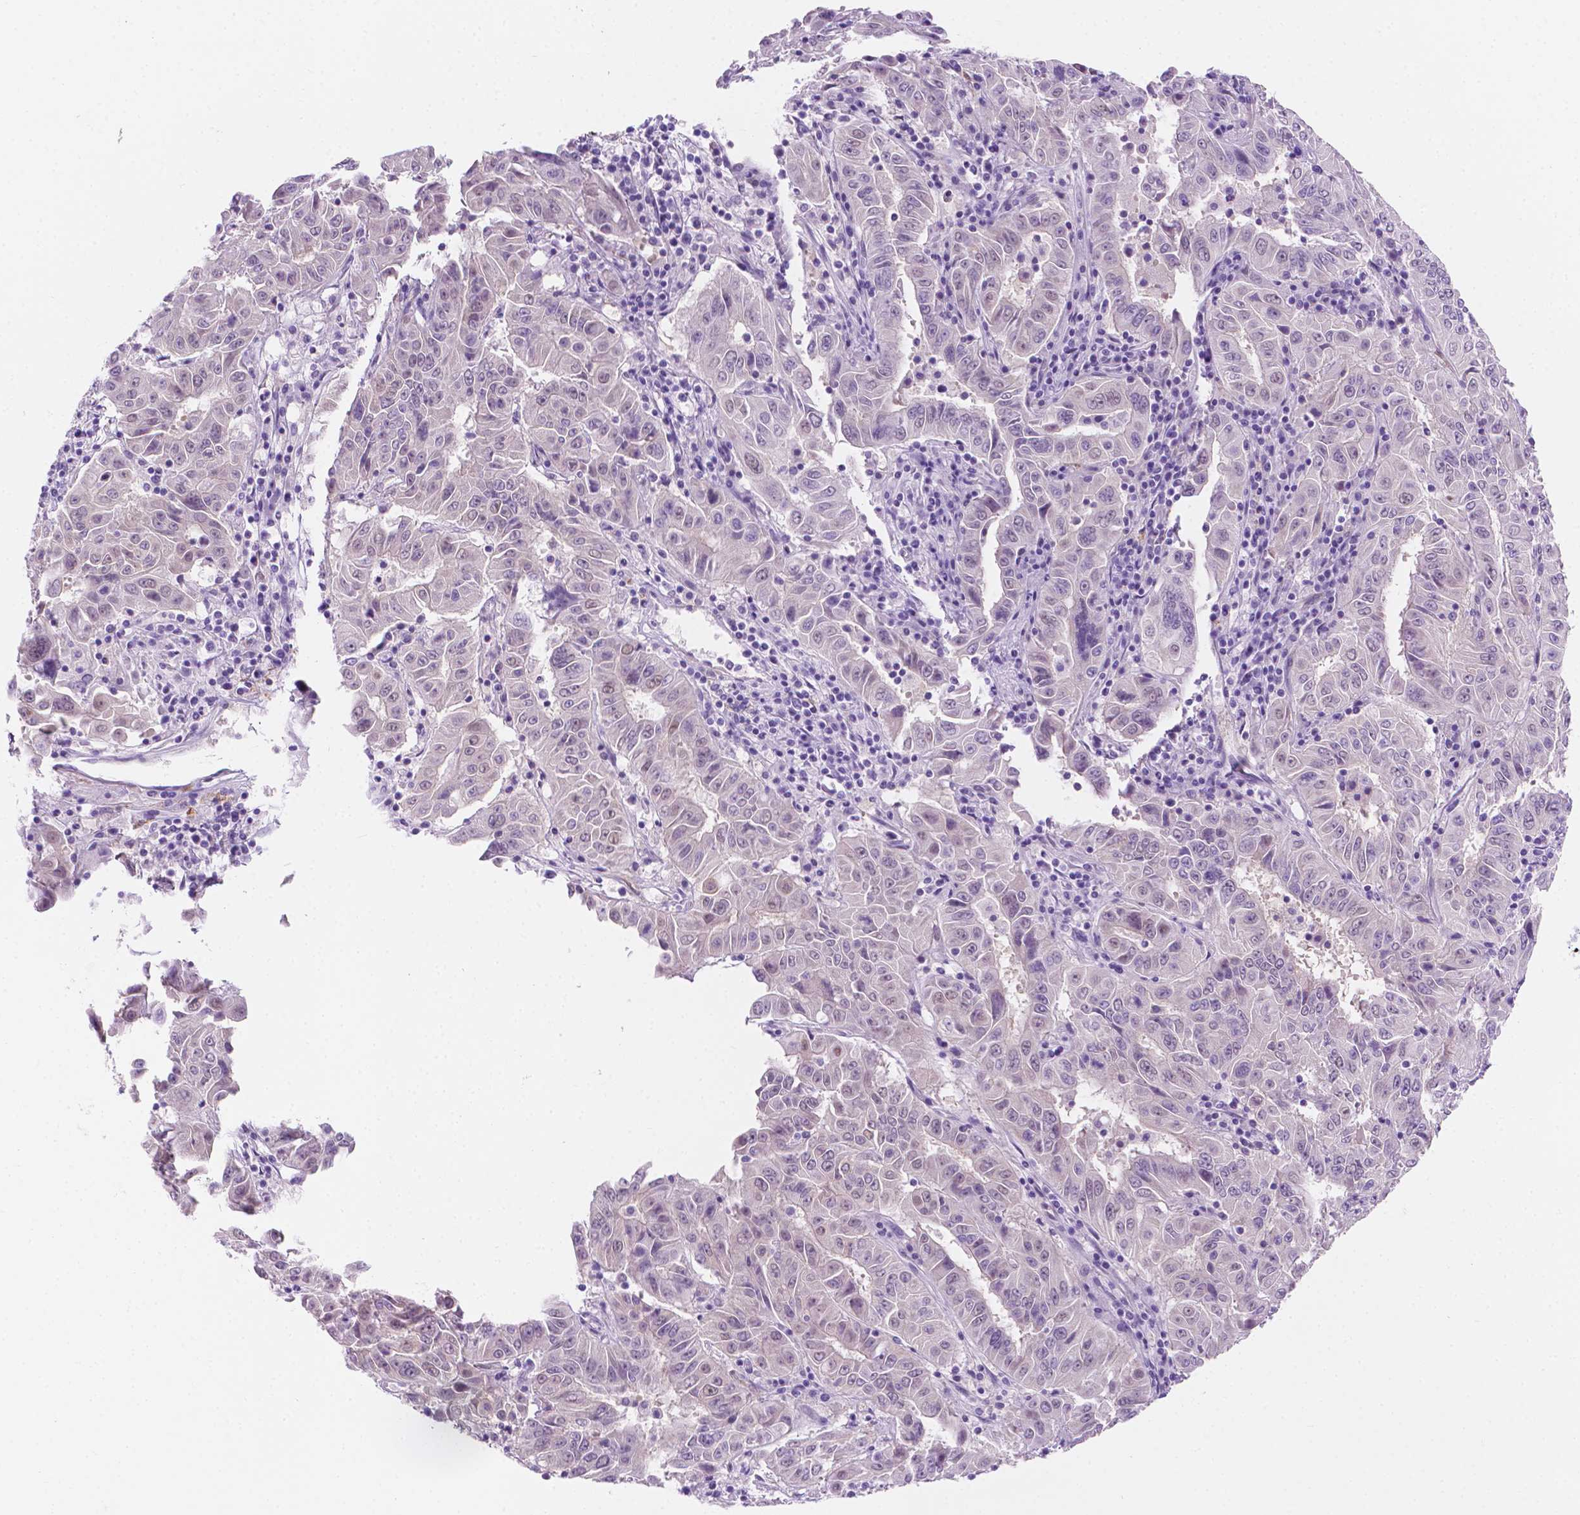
{"staining": {"intensity": "negative", "quantity": "none", "location": "none"}, "tissue": "pancreatic cancer", "cell_type": "Tumor cells", "image_type": "cancer", "snomed": [{"axis": "morphology", "description": "Adenocarcinoma, NOS"}, {"axis": "topography", "description": "Pancreas"}], "caption": "Immunohistochemistry (IHC) photomicrograph of human pancreatic cancer (adenocarcinoma) stained for a protein (brown), which displays no positivity in tumor cells. Brightfield microscopy of IHC stained with DAB (brown) and hematoxylin (blue), captured at high magnification.", "gene": "EPPK1", "patient": {"sex": "male", "age": 63}}